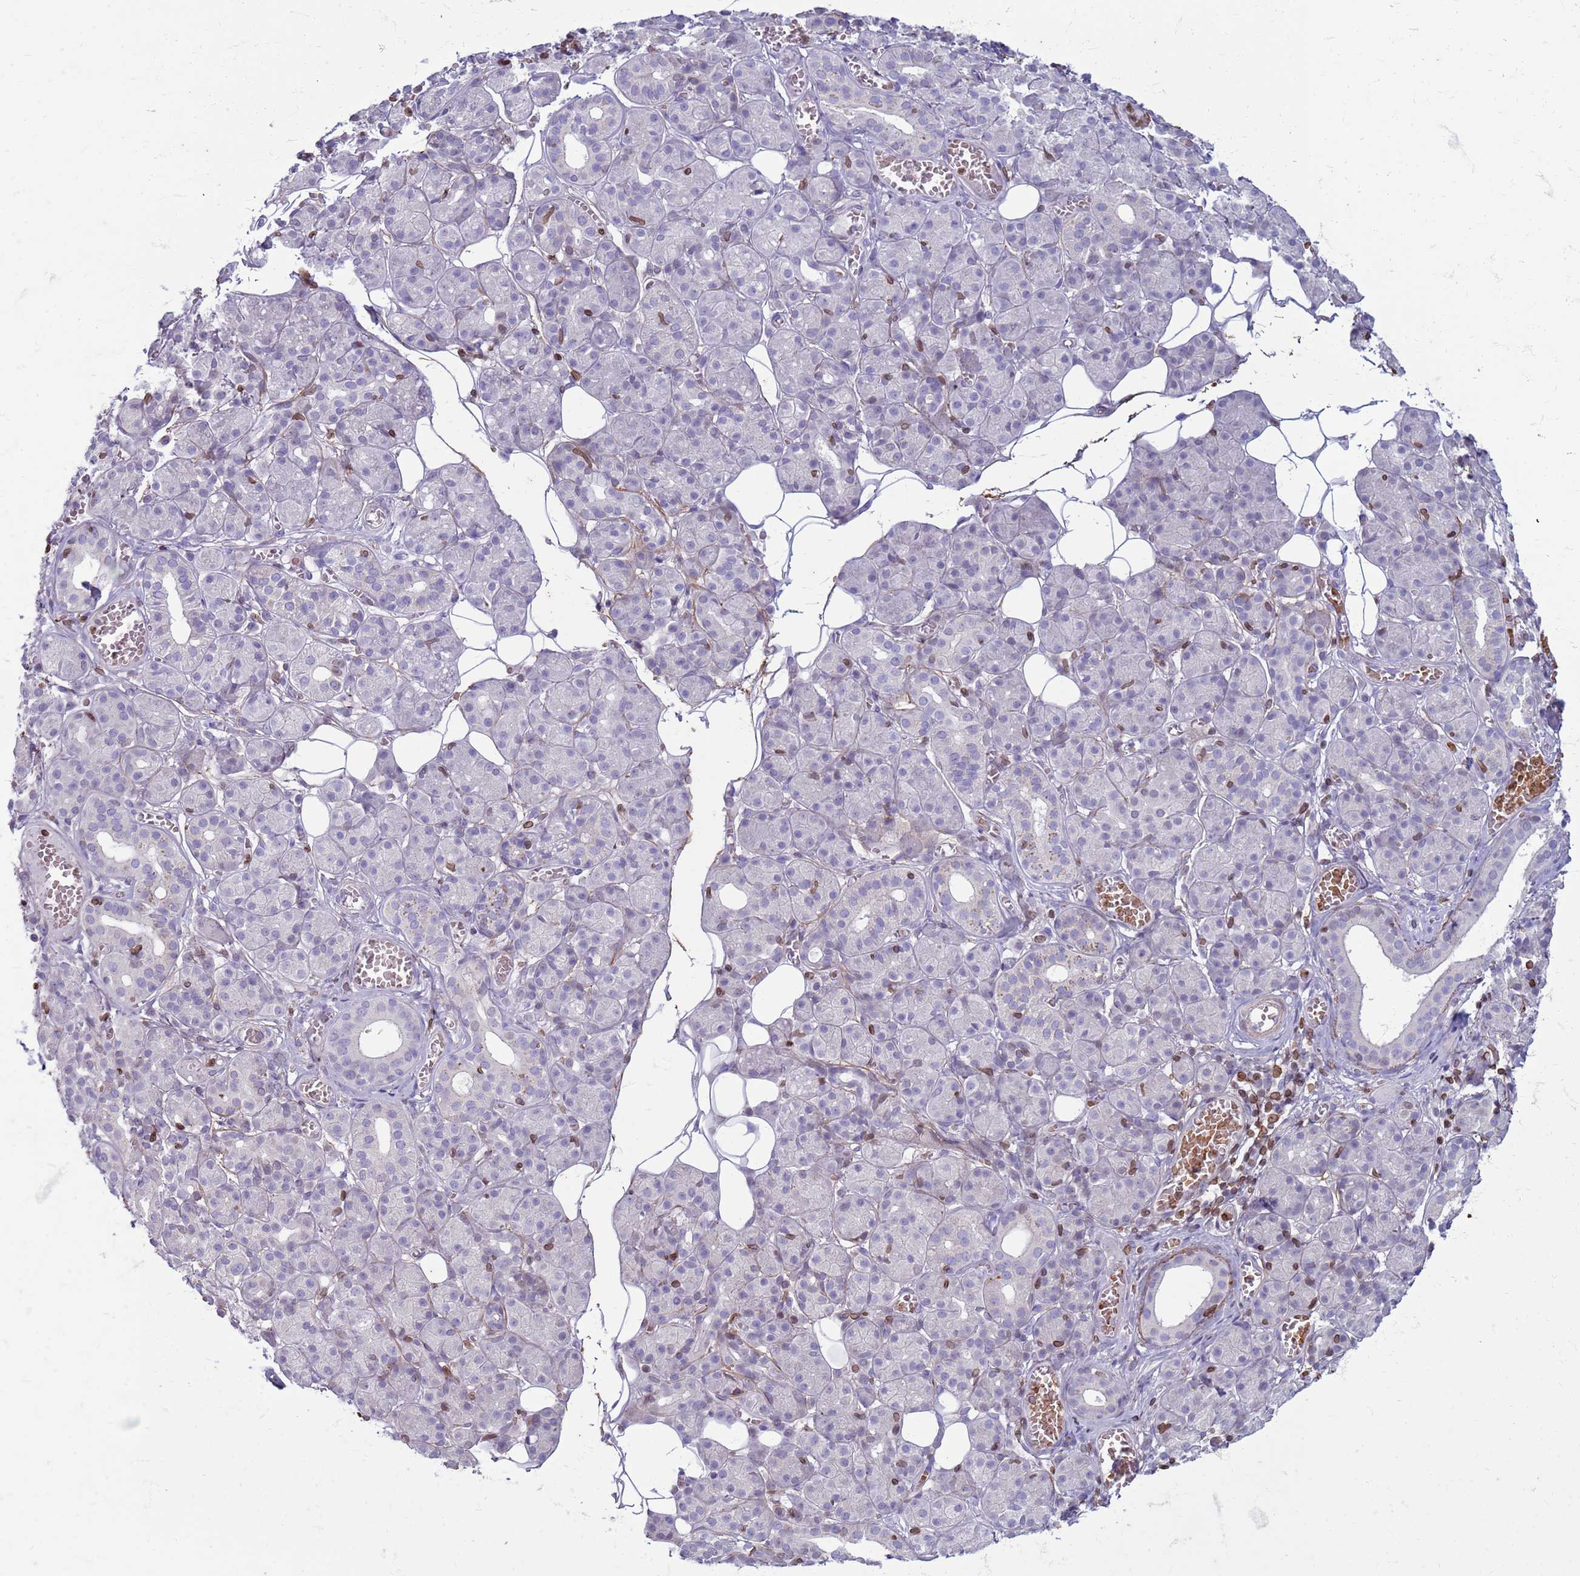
{"staining": {"intensity": "negative", "quantity": "none", "location": "none"}, "tissue": "salivary gland", "cell_type": "Glandular cells", "image_type": "normal", "snomed": [{"axis": "morphology", "description": "Normal tissue, NOS"}, {"axis": "topography", "description": "Salivary gland"}], "caption": "Image shows no significant protein expression in glandular cells of benign salivary gland. The staining was performed using DAB to visualize the protein expression in brown, while the nuclei were stained in blue with hematoxylin (Magnification: 20x).", "gene": "METTL25B", "patient": {"sex": "male", "age": 63}}